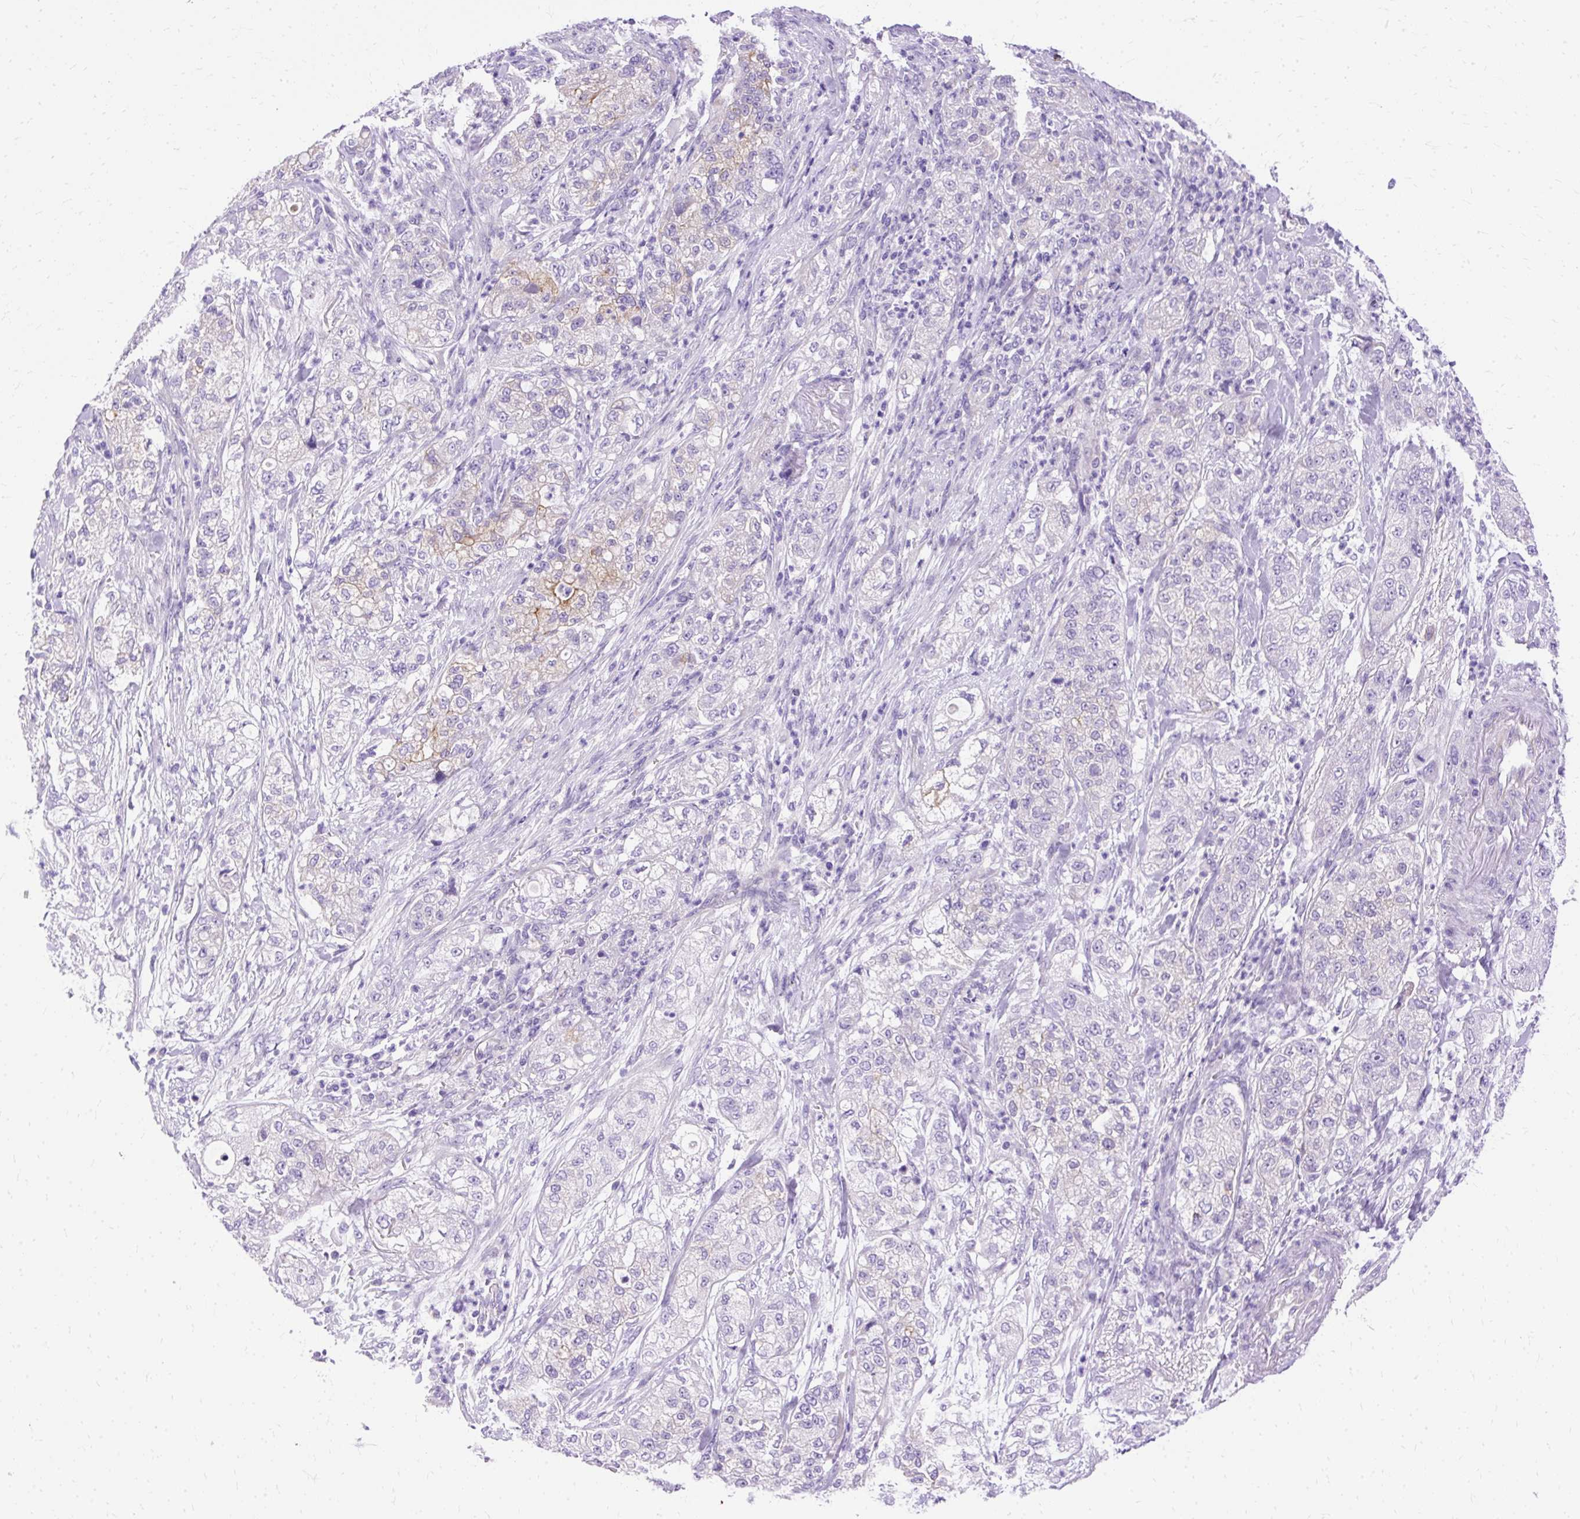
{"staining": {"intensity": "weak", "quantity": "<25%", "location": "cytoplasmic/membranous"}, "tissue": "pancreatic cancer", "cell_type": "Tumor cells", "image_type": "cancer", "snomed": [{"axis": "morphology", "description": "Adenocarcinoma, NOS"}, {"axis": "topography", "description": "Pancreas"}], "caption": "Histopathology image shows no protein positivity in tumor cells of pancreatic adenocarcinoma tissue.", "gene": "MYO6", "patient": {"sex": "female", "age": 78}}